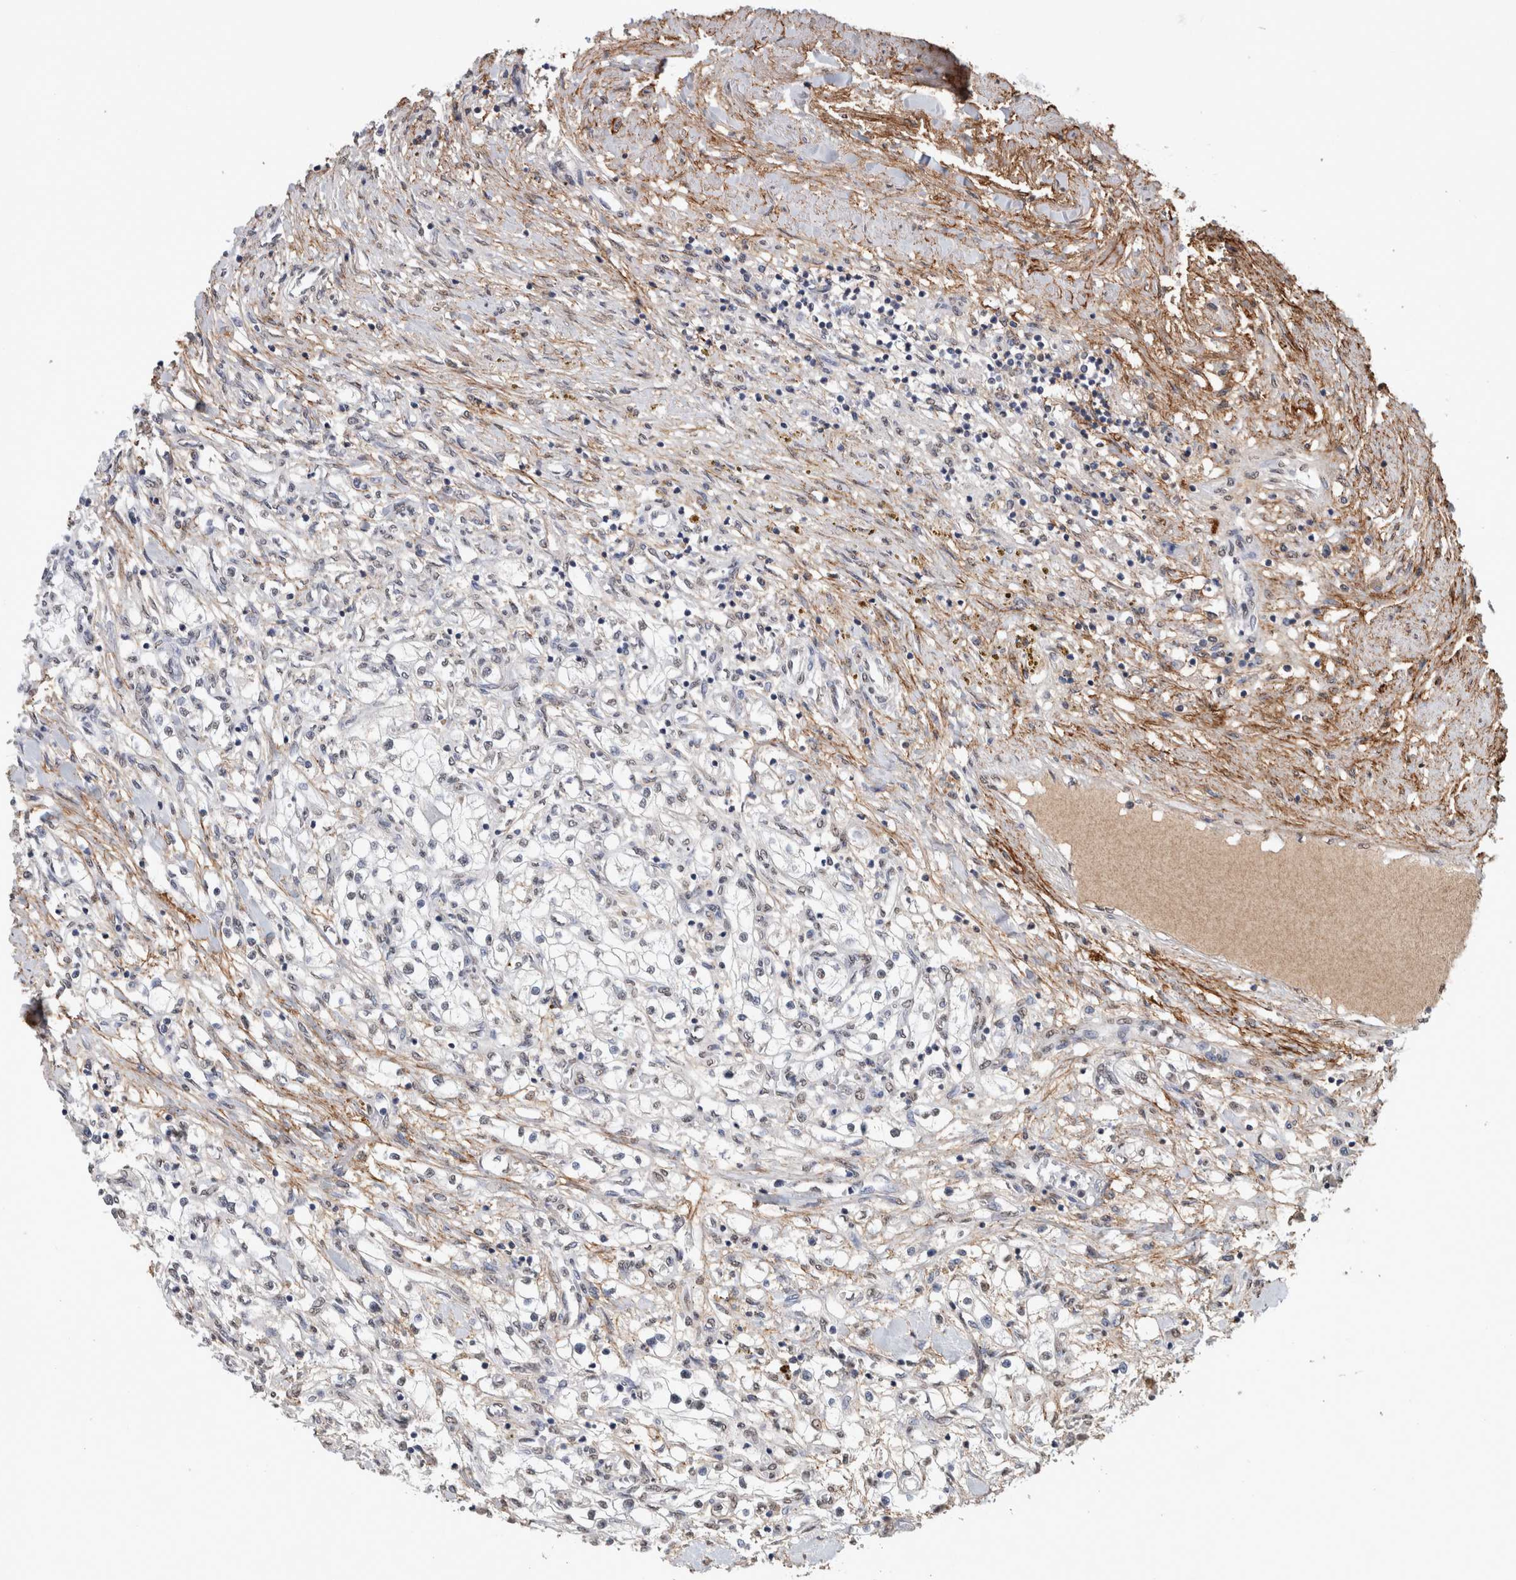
{"staining": {"intensity": "negative", "quantity": "none", "location": "none"}, "tissue": "renal cancer", "cell_type": "Tumor cells", "image_type": "cancer", "snomed": [{"axis": "morphology", "description": "Adenocarcinoma, NOS"}, {"axis": "topography", "description": "Kidney"}], "caption": "This is an immunohistochemistry (IHC) micrograph of human renal cancer (adenocarcinoma). There is no staining in tumor cells.", "gene": "LTBP1", "patient": {"sex": "male", "age": 68}}